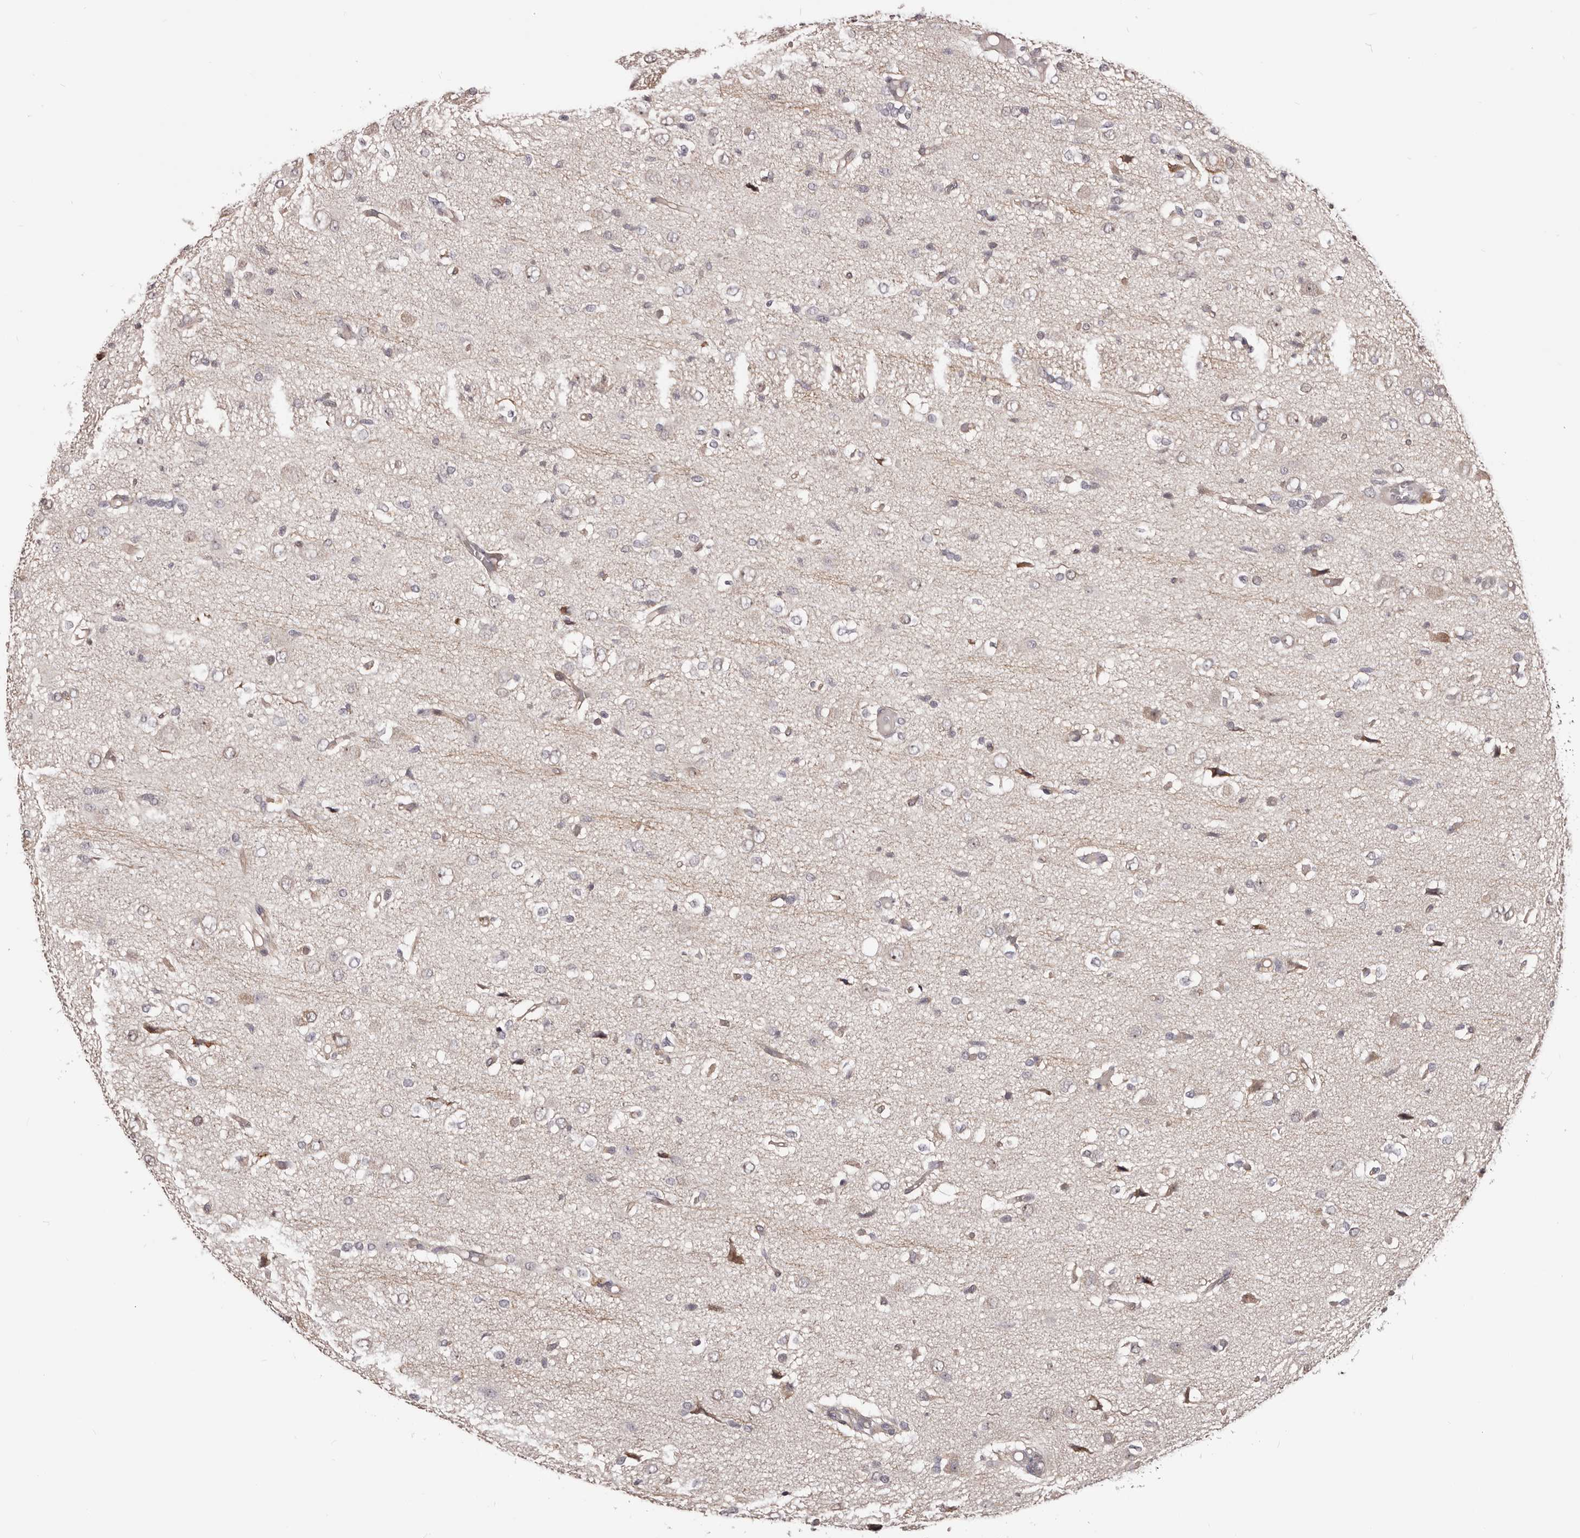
{"staining": {"intensity": "negative", "quantity": "none", "location": "none"}, "tissue": "glioma", "cell_type": "Tumor cells", "image_type": "cancer", "snomed": [{"axis": "morphology", "description": "Glioma, malignant, High grade"}, {"axis": "topography", "description": "Brain"}], "caption": "There is no significant staining in tumor cells of glioma. (DAB (3,3'-diaminobenzidine) immunohistochemistry visualized using brightfield microscopy, high magnification).", "gene": "NOL12", "patient": {"sex": "female", "age": 59}}